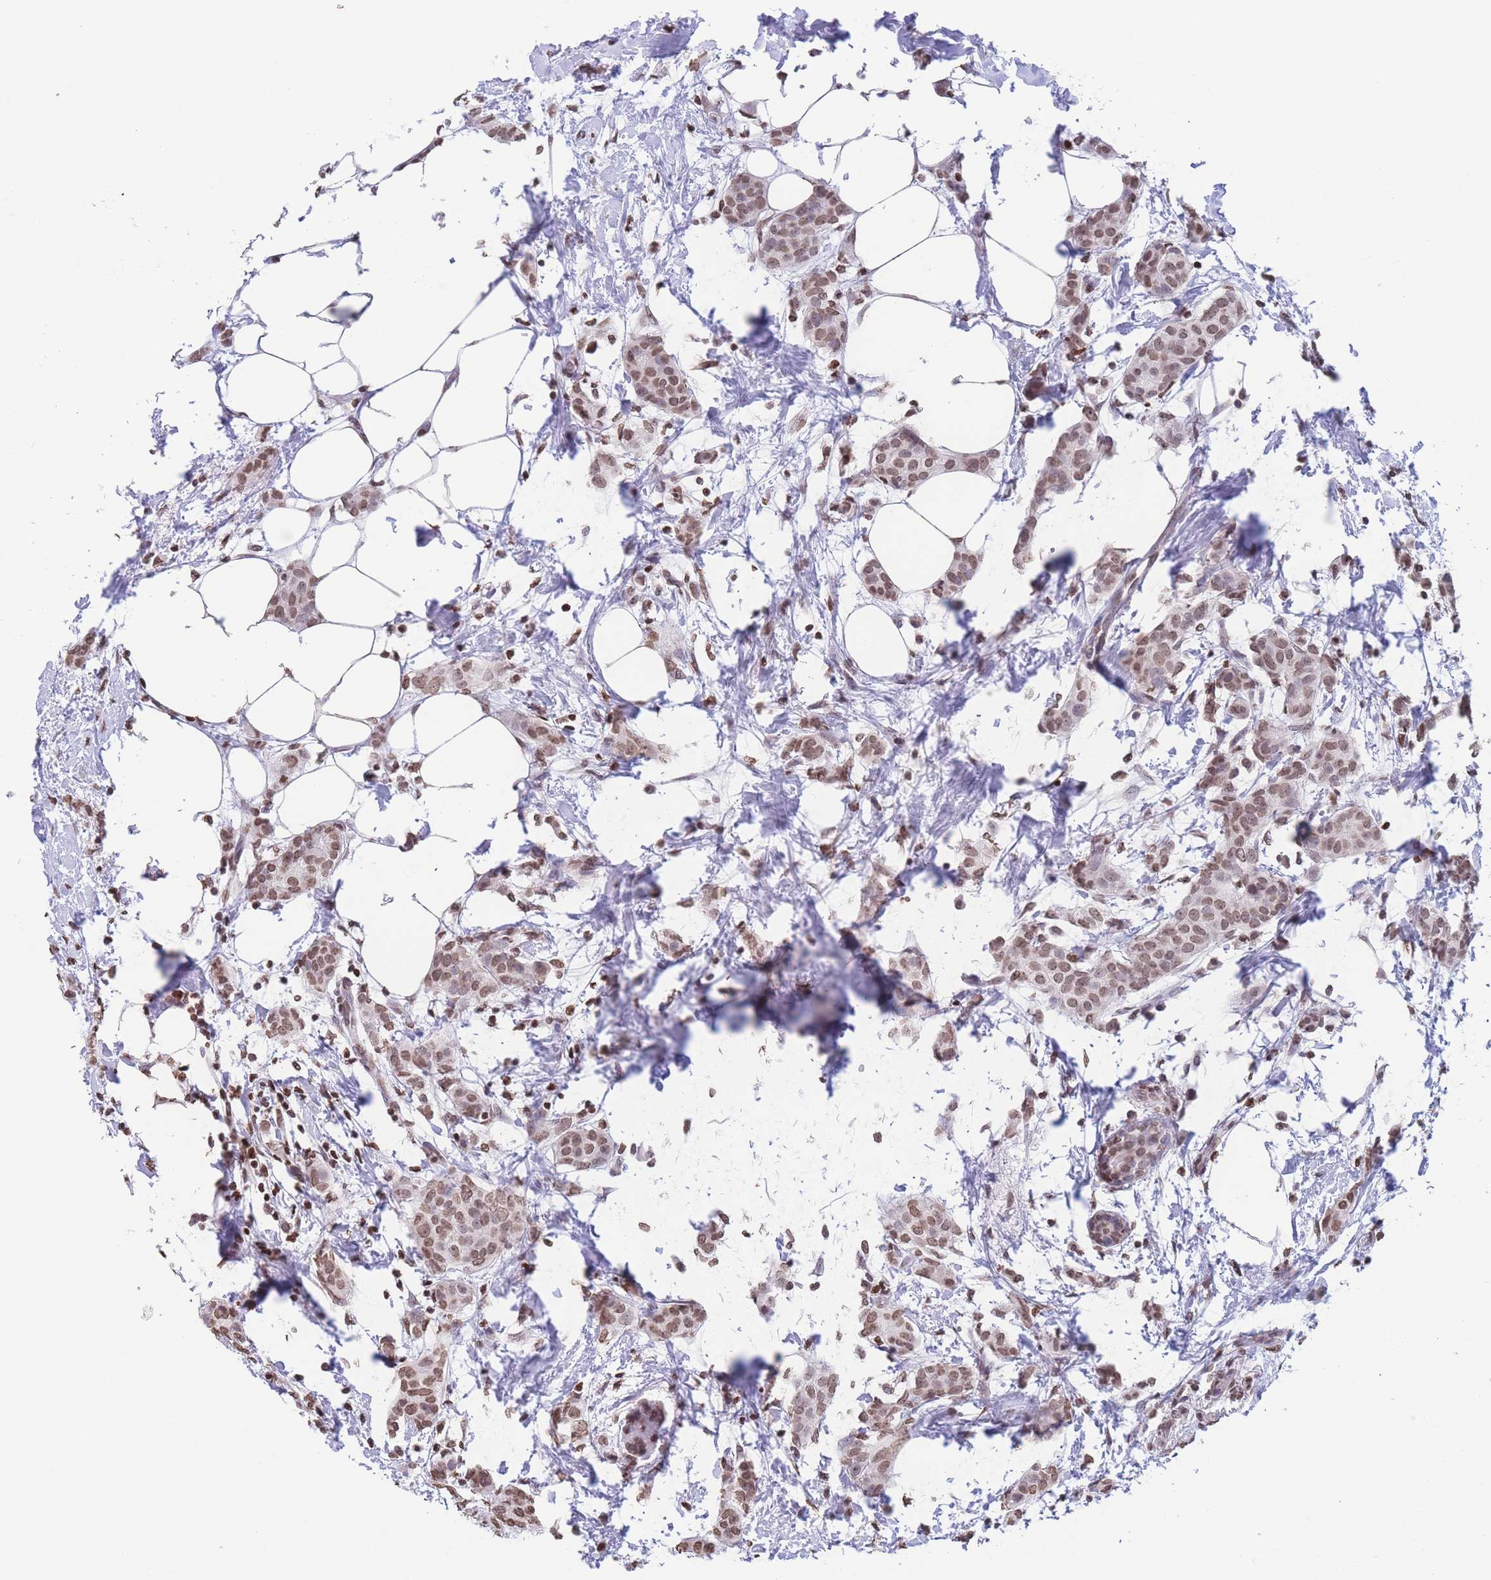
{"staining": {"intensity": "moderate", "quantity": ">75%", "location": "nuclear"}, "tissue": "breast cancer", "cell_type": "Tumor cells", "image_type": "cancer", "snomed": [{"axis": "morphology", "description": "Duct carcinoma"}, {"axis": "topography", "description": "Breast"}], "caption": "Immunohistochemistry of breast cancer (invasive ductal carcinoma) shows medium levels of moderate nuclear staining in approximately >75% of tumor cells.", "gene": "H2BC11", "patient": {"sex": "female", "age": 72}}